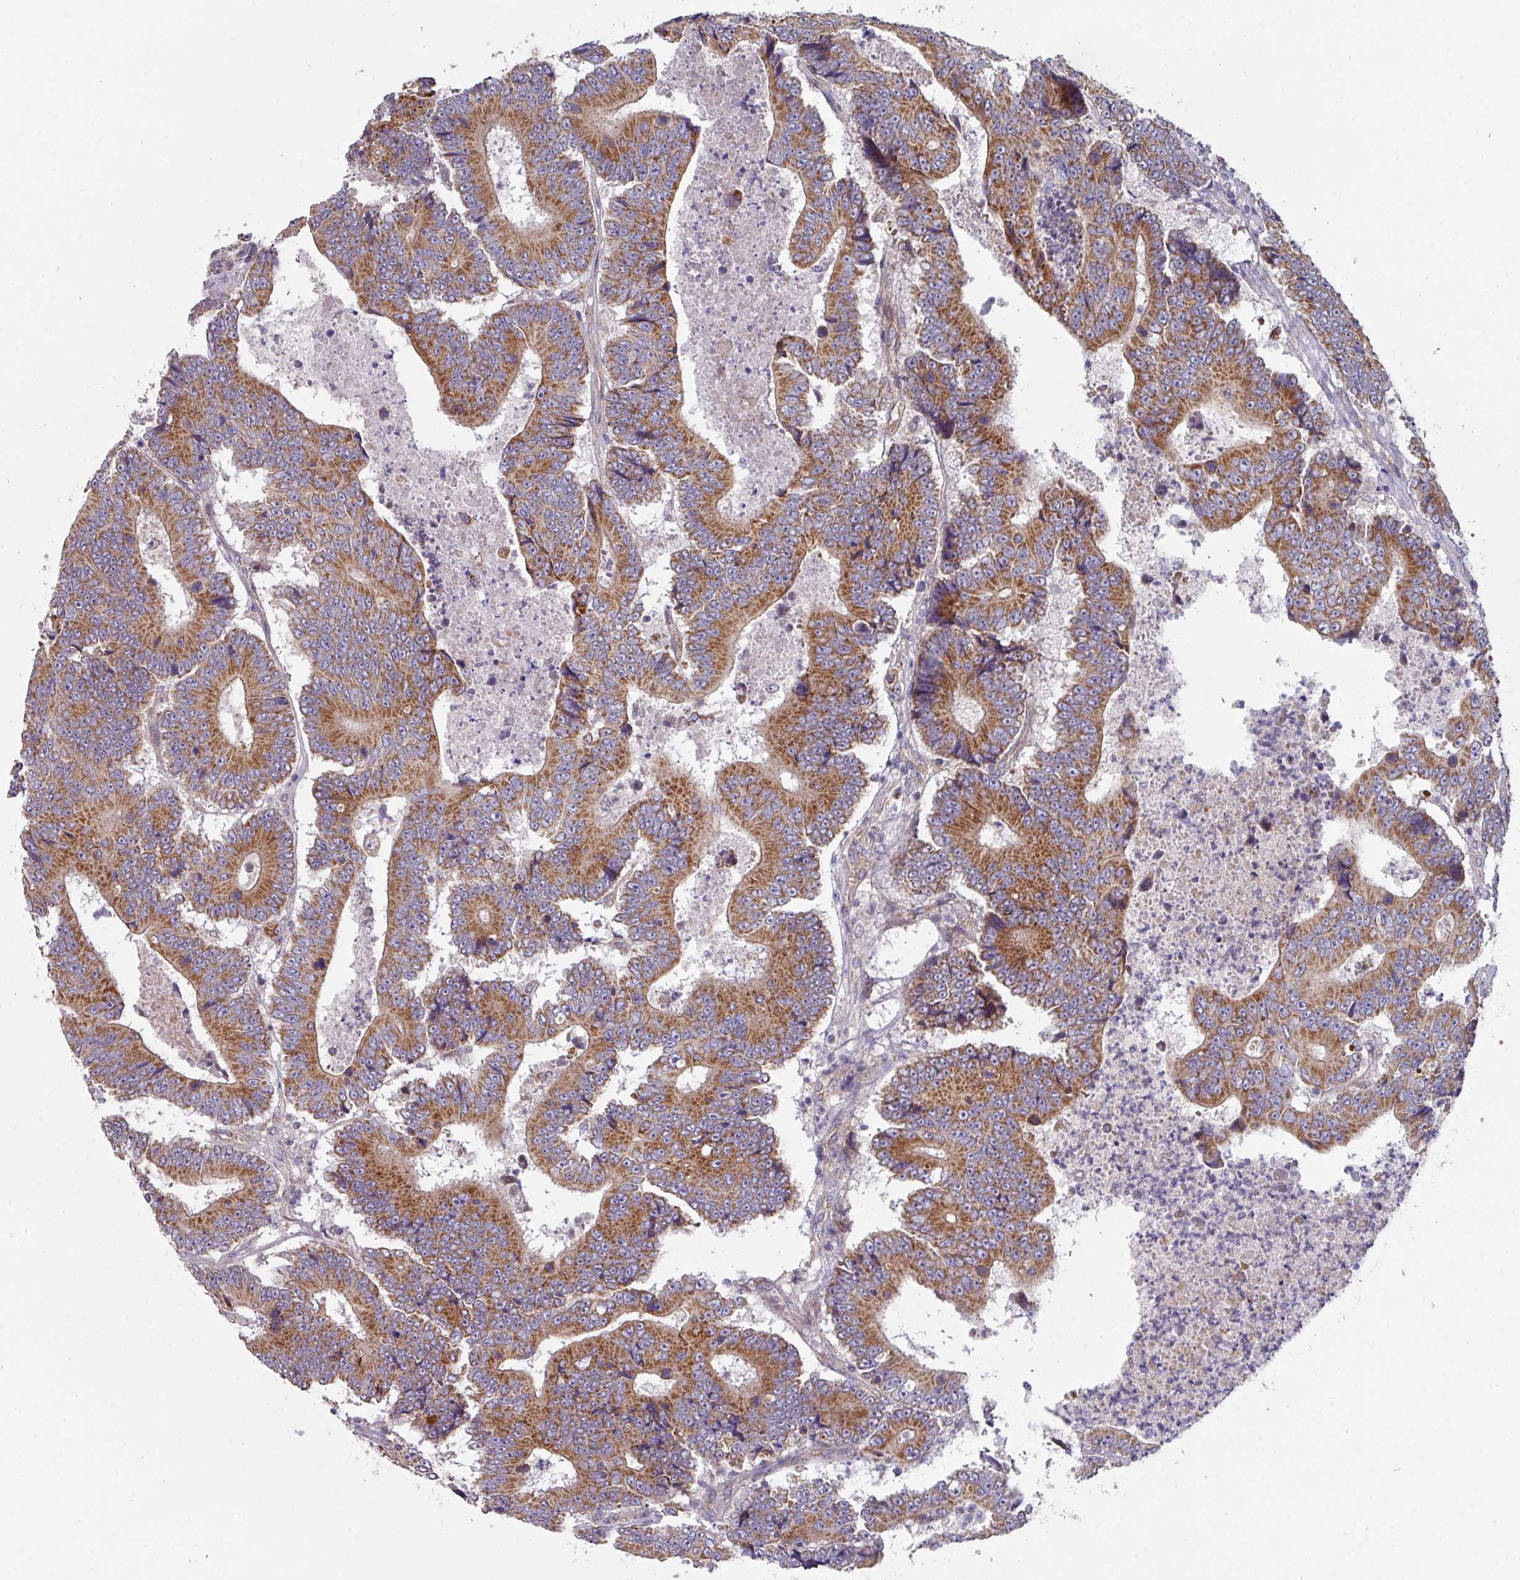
{"staining": {"intensity": "strong", "quantity": ">75%", "location": "cytoplasmic/membranous"}, "tissue": "colorectal cancer", "cell_type": "Tumor cells", "image_type": "cancer", "snomed": [{"axis": "morphology", "description": "Adenocarcinoma, NOS"}, {"axis": "topography", "description": "Colon"}], "caption": "Colorectal cancer (adenocarcinoma) tissue shows strong cytoplasmic/membranous staining in about >75% of tumor cells, visualized by immunohistochemistry.", "gene": "DCAF12L2", "patient": {"sex": "male", "age": 83}}